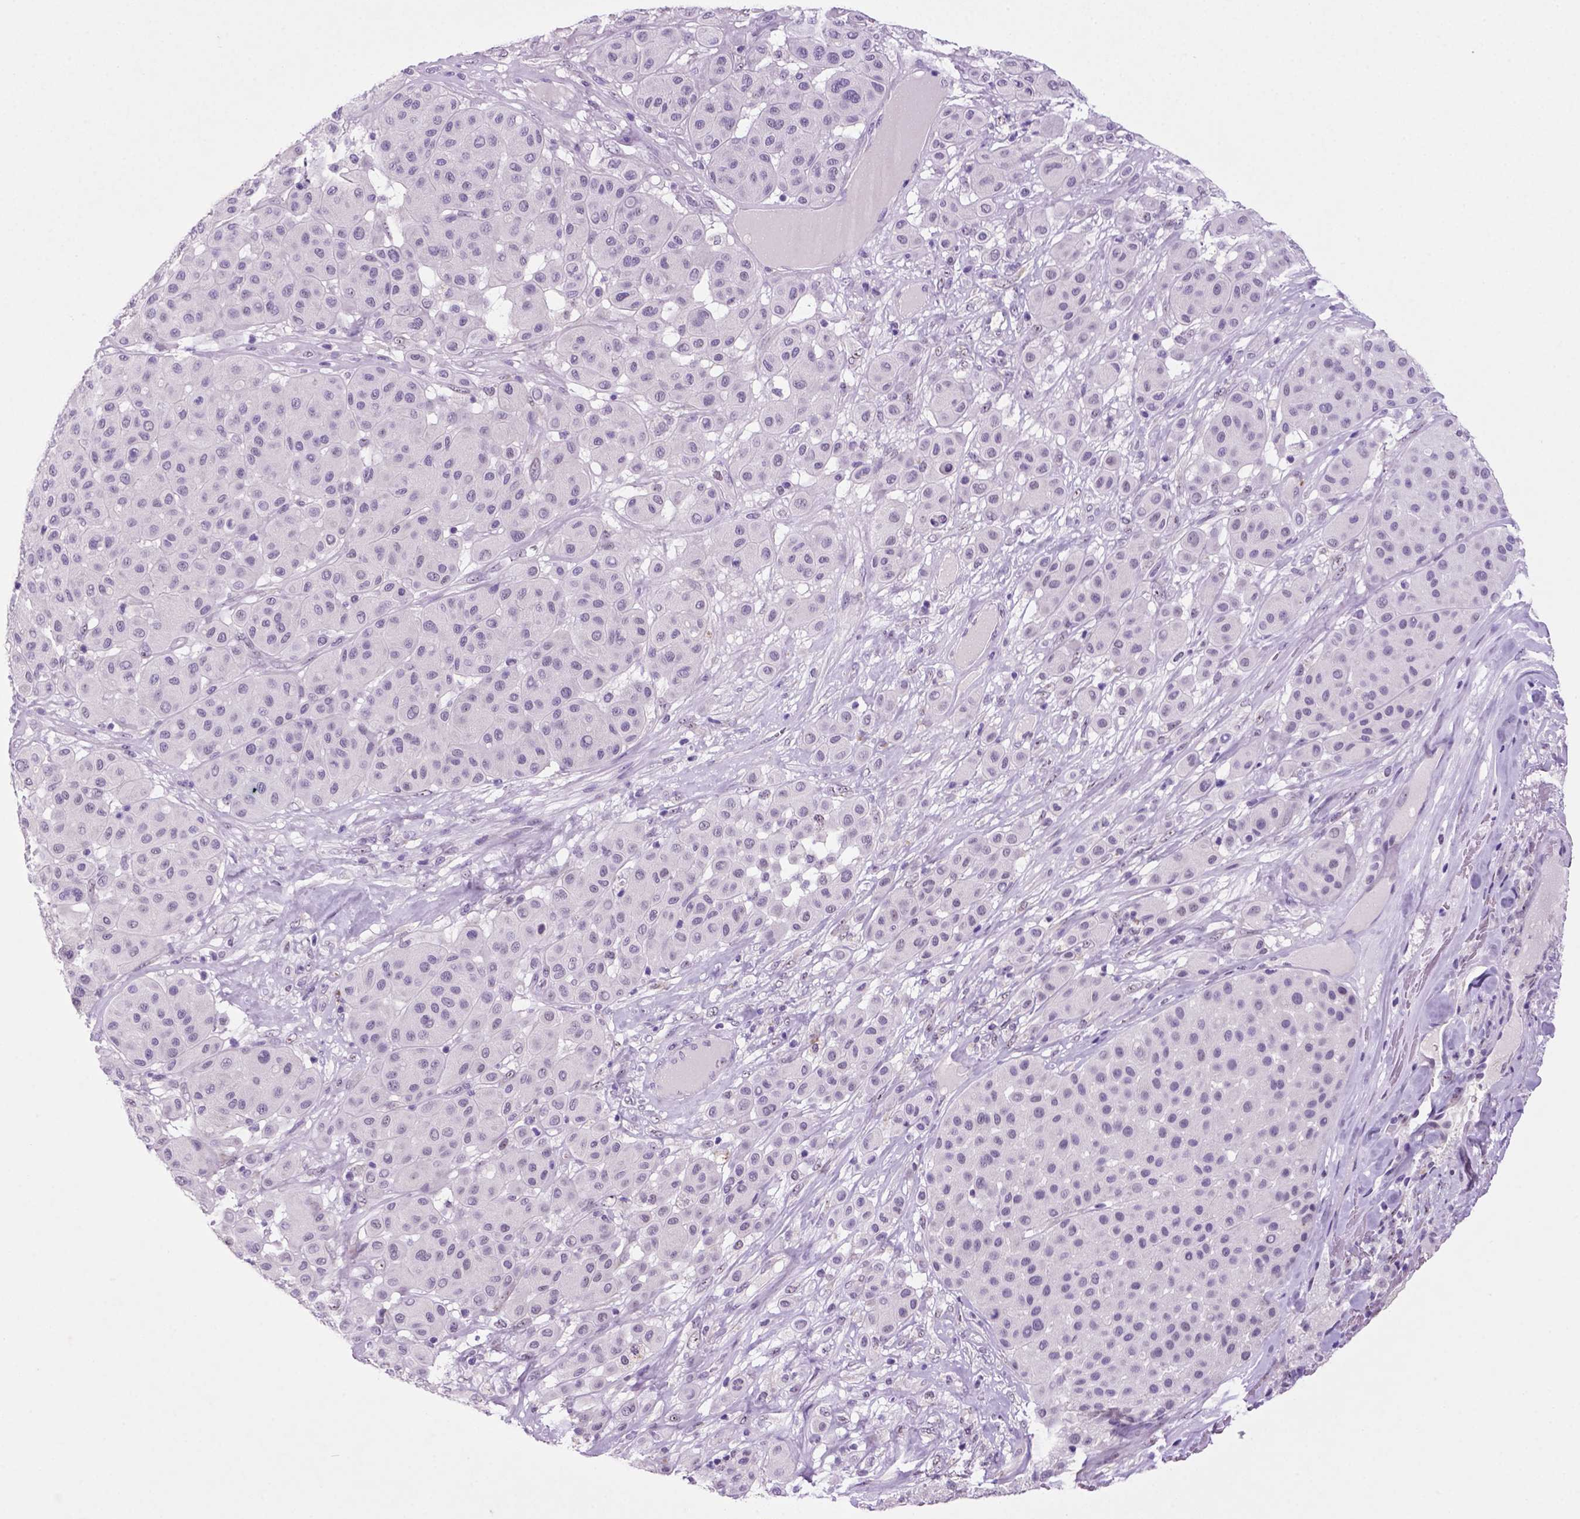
{"staining": {"intensity": "negative", "quantity": "none", "location": "none"}, "tissue": "melanoma", "cell_type": "Tumor cells", "image_type": "cancer", "snomed": [{"axis": "morphology", "description": "Malignant melanoma, Metastatic site"}, {"axis": "topography", "description": "Smooth muscle"}], "caption": "The image exhibits no significant expression in tumor cells of melanoma. (DAB immunohistochemistry (IHC), high magnification).", "gene": "C18orf21", "patient": {"sex": "male", "age": 41}}